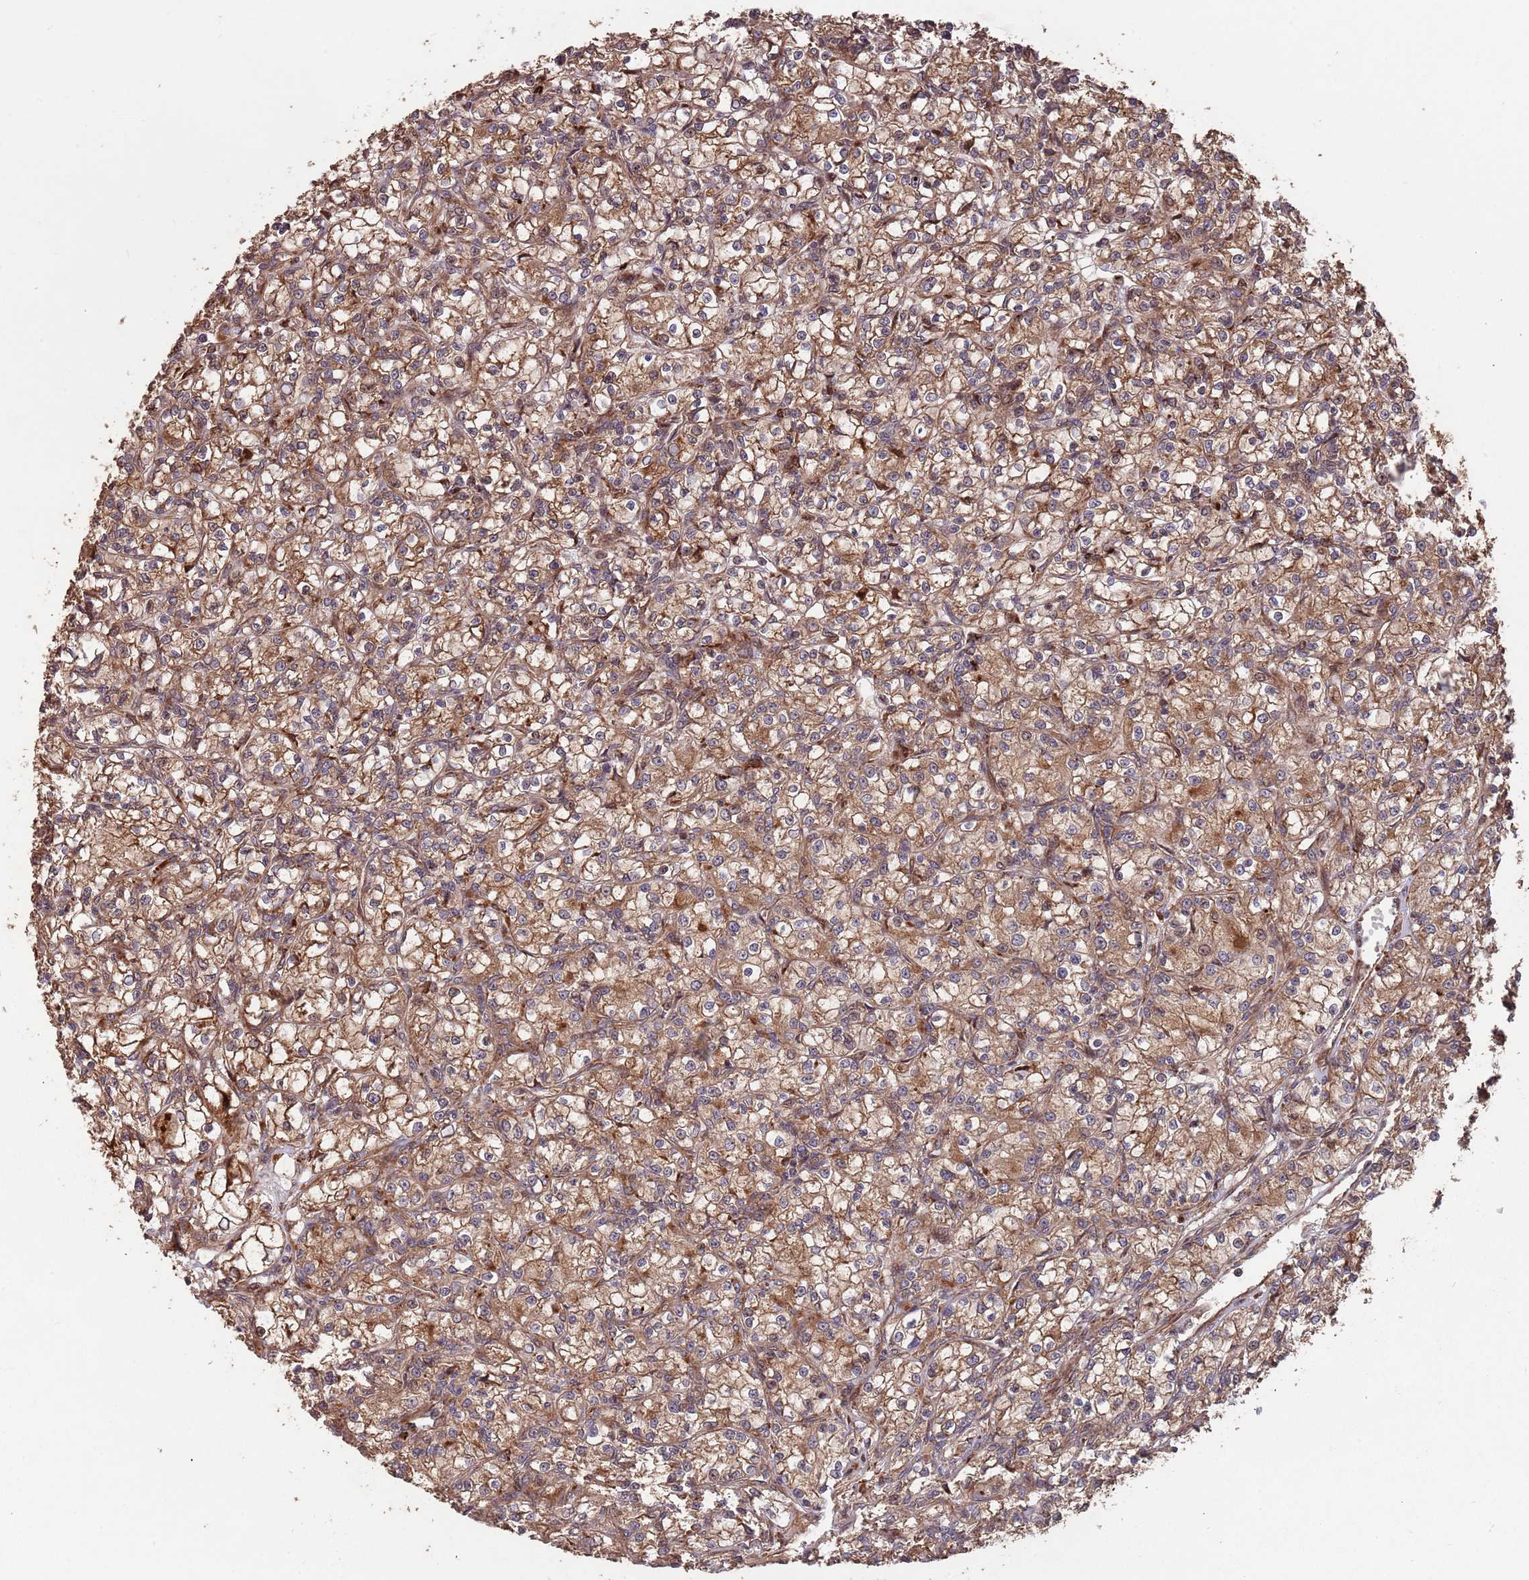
{"staining": {"intensity": "moderate", "quantity": ">75%", "location": "cytoplasmic/membranous"}, "tissue": "renal cancer", "cell_type": "Tumor cells", "image_type": "cancer", "snomed": [{"axis": "morphology", "description": "Adenocarcinoma, NOS"}, {"axis": "topography", "description": "Kidney"}], "caption": "IHC of human renal cancer demonstrates medium levels of moderate cytoplasmic/membranous staining in approximately >75% of tumor cells. The staining is performed using DAB (3,3'-diaminobenzidine) brown chromogen to label protein expression. The nuclei are counter-stained blue using hematoxylin.", "gene": "ZNF428", "patient": {"sex": "female", "age": 59}}